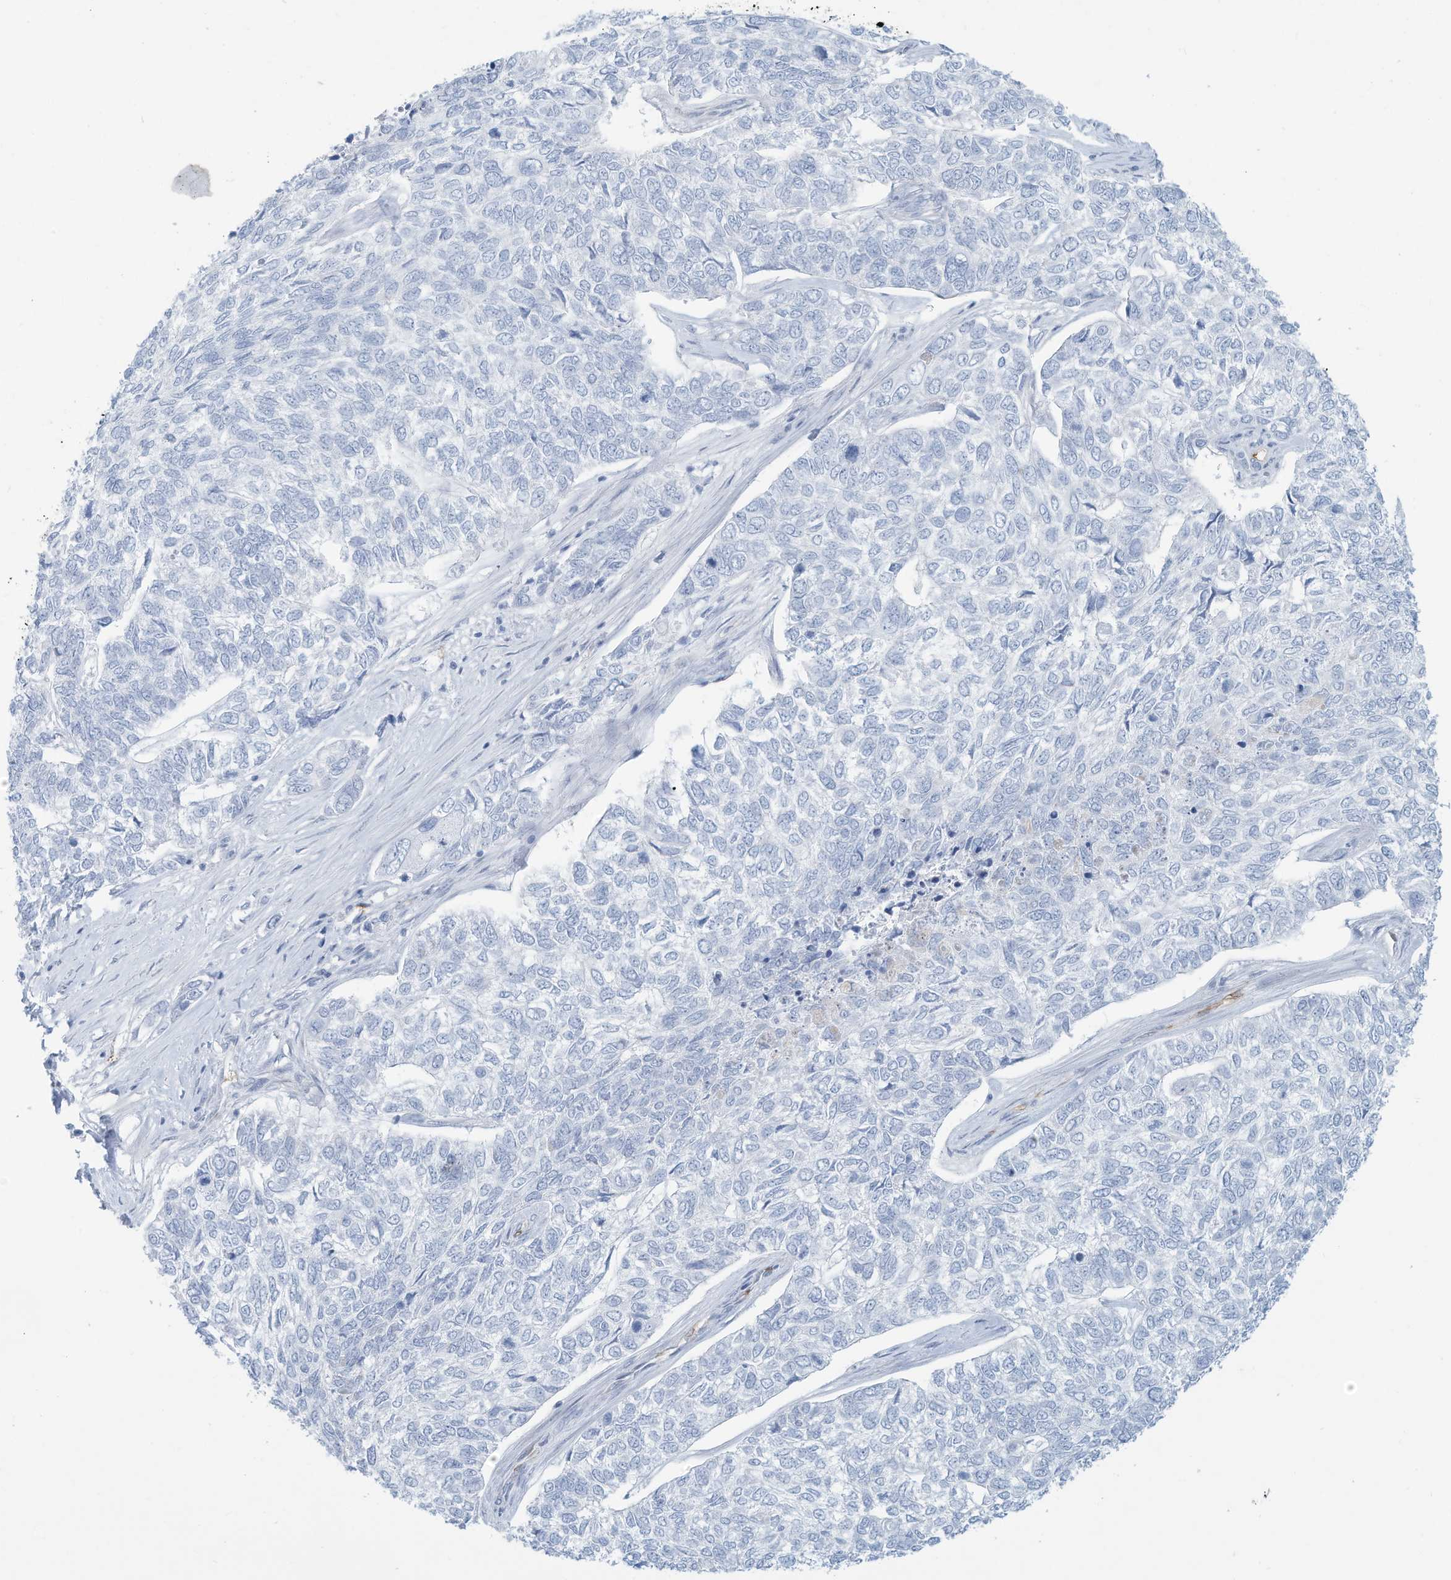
{"staining": {"intensity": "negative", "quantity": "none", "location": "none"}, "tissue": "skin cancer", "cell_type": "Tumor cells", "image_type": "cancer", "snomed": [{"axis": "morphology", "description": "Basal cell carcinoma"}, {"axis": "topography", "description": "Skin"}], "caption": "Immunohistochemistry histopathology image of neoplastic tissue: skin cancer stained with DAB (3,3'-diaminobenzidine) demonstrates no significant protein expression in tumor cells.", "gene": "ERI2", "patient": {"sex": "female", "age": 65}}